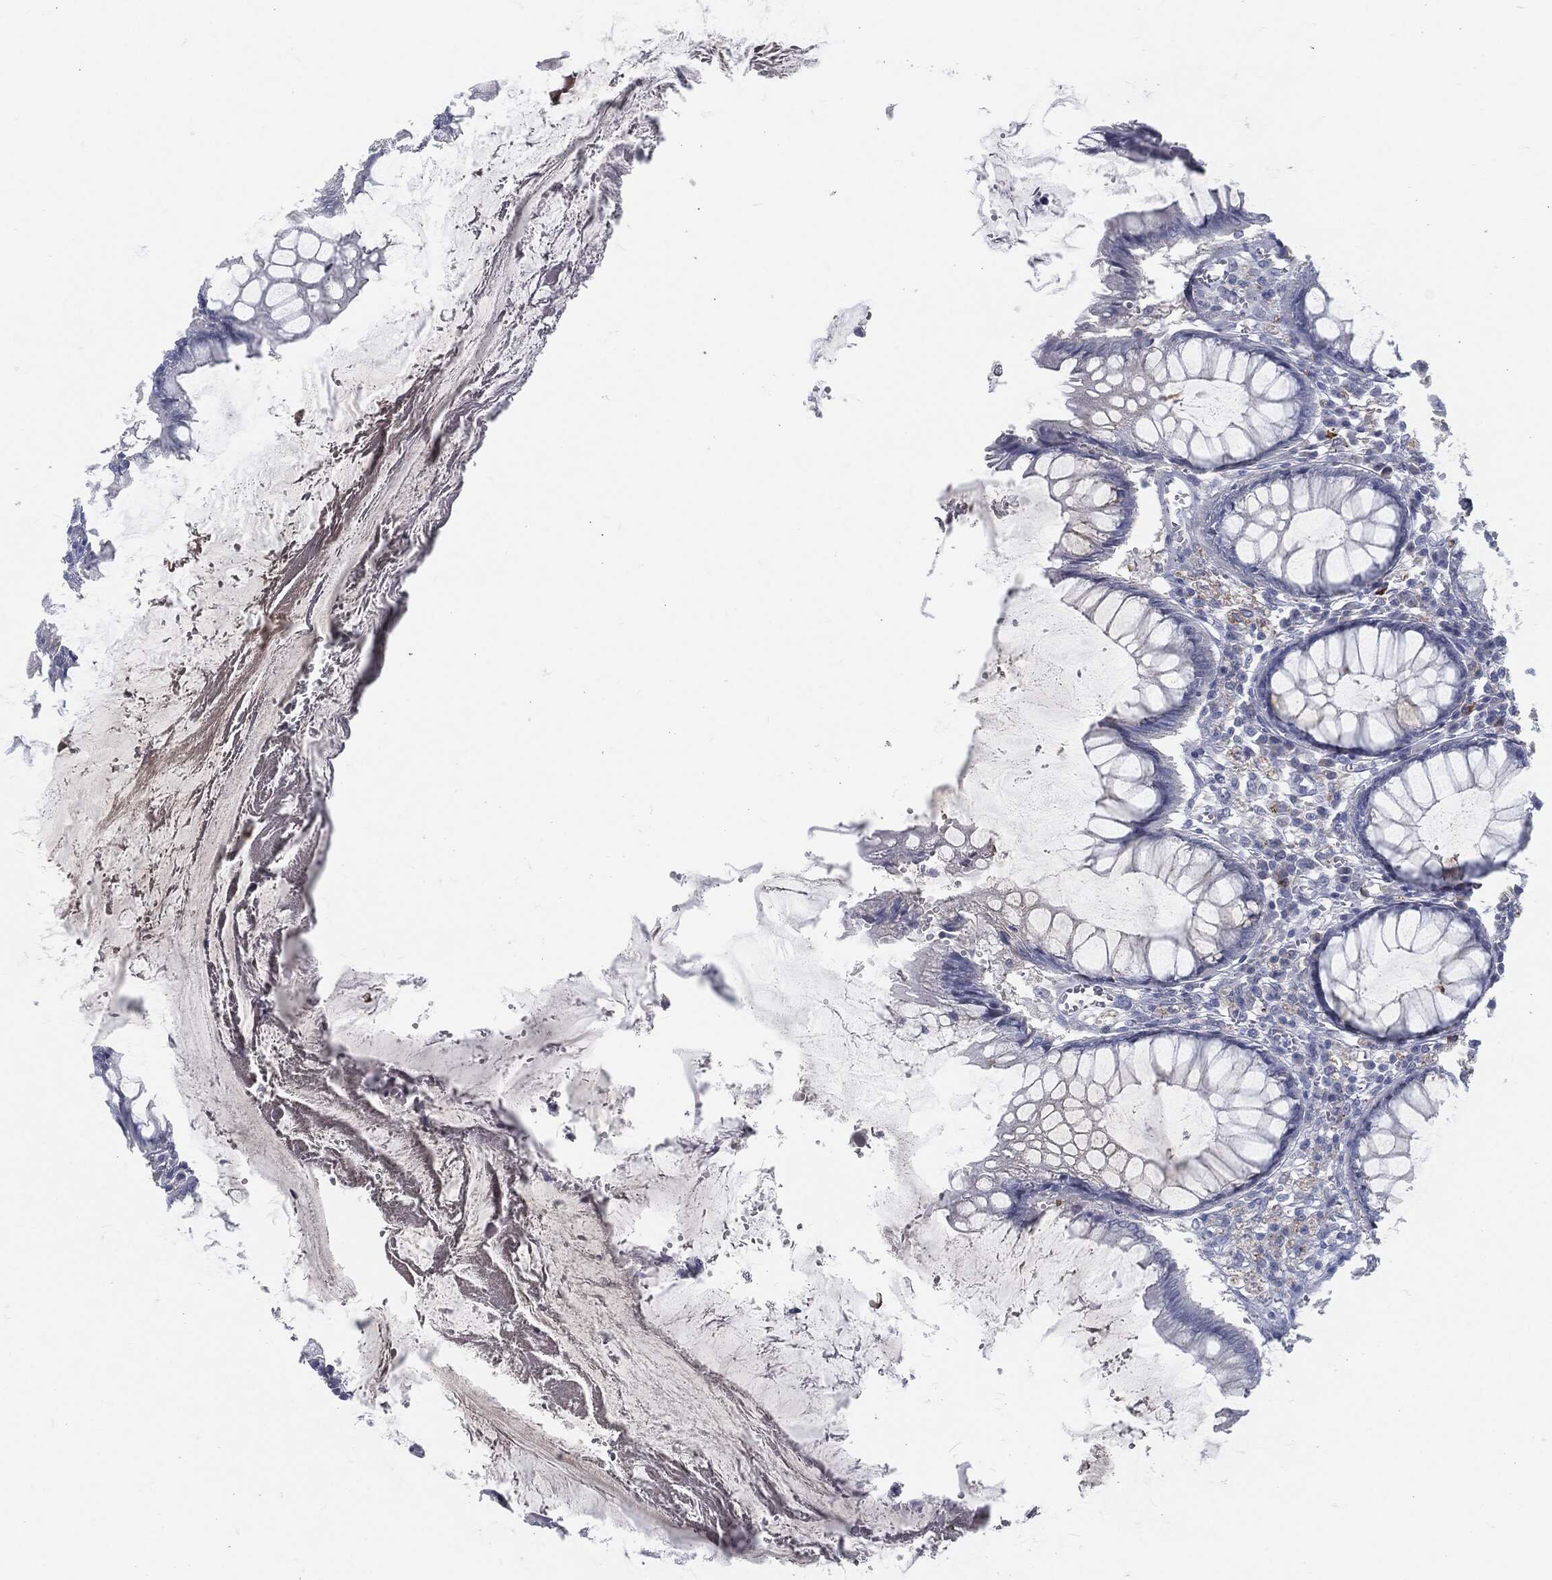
{"staining": {"intensity": "negative", "quantity": "none", "location": "none"}, "tissue": "colon", "cell_type": "Endothelial cells", "image_type": "normal", "snomed": [{"axis": "morphology", "description": "Normal tissue, NOS"}, {"axis": "topography", "description": "Colon"}], "caption": "IHC histopathology image of benign colon: human colon stained with DAB (3,3'-diaminobenzidine) shows no significant protein expression in endothelial cells.", "gene": "MST1", "patient": {"sex": "male", "age": 65}}